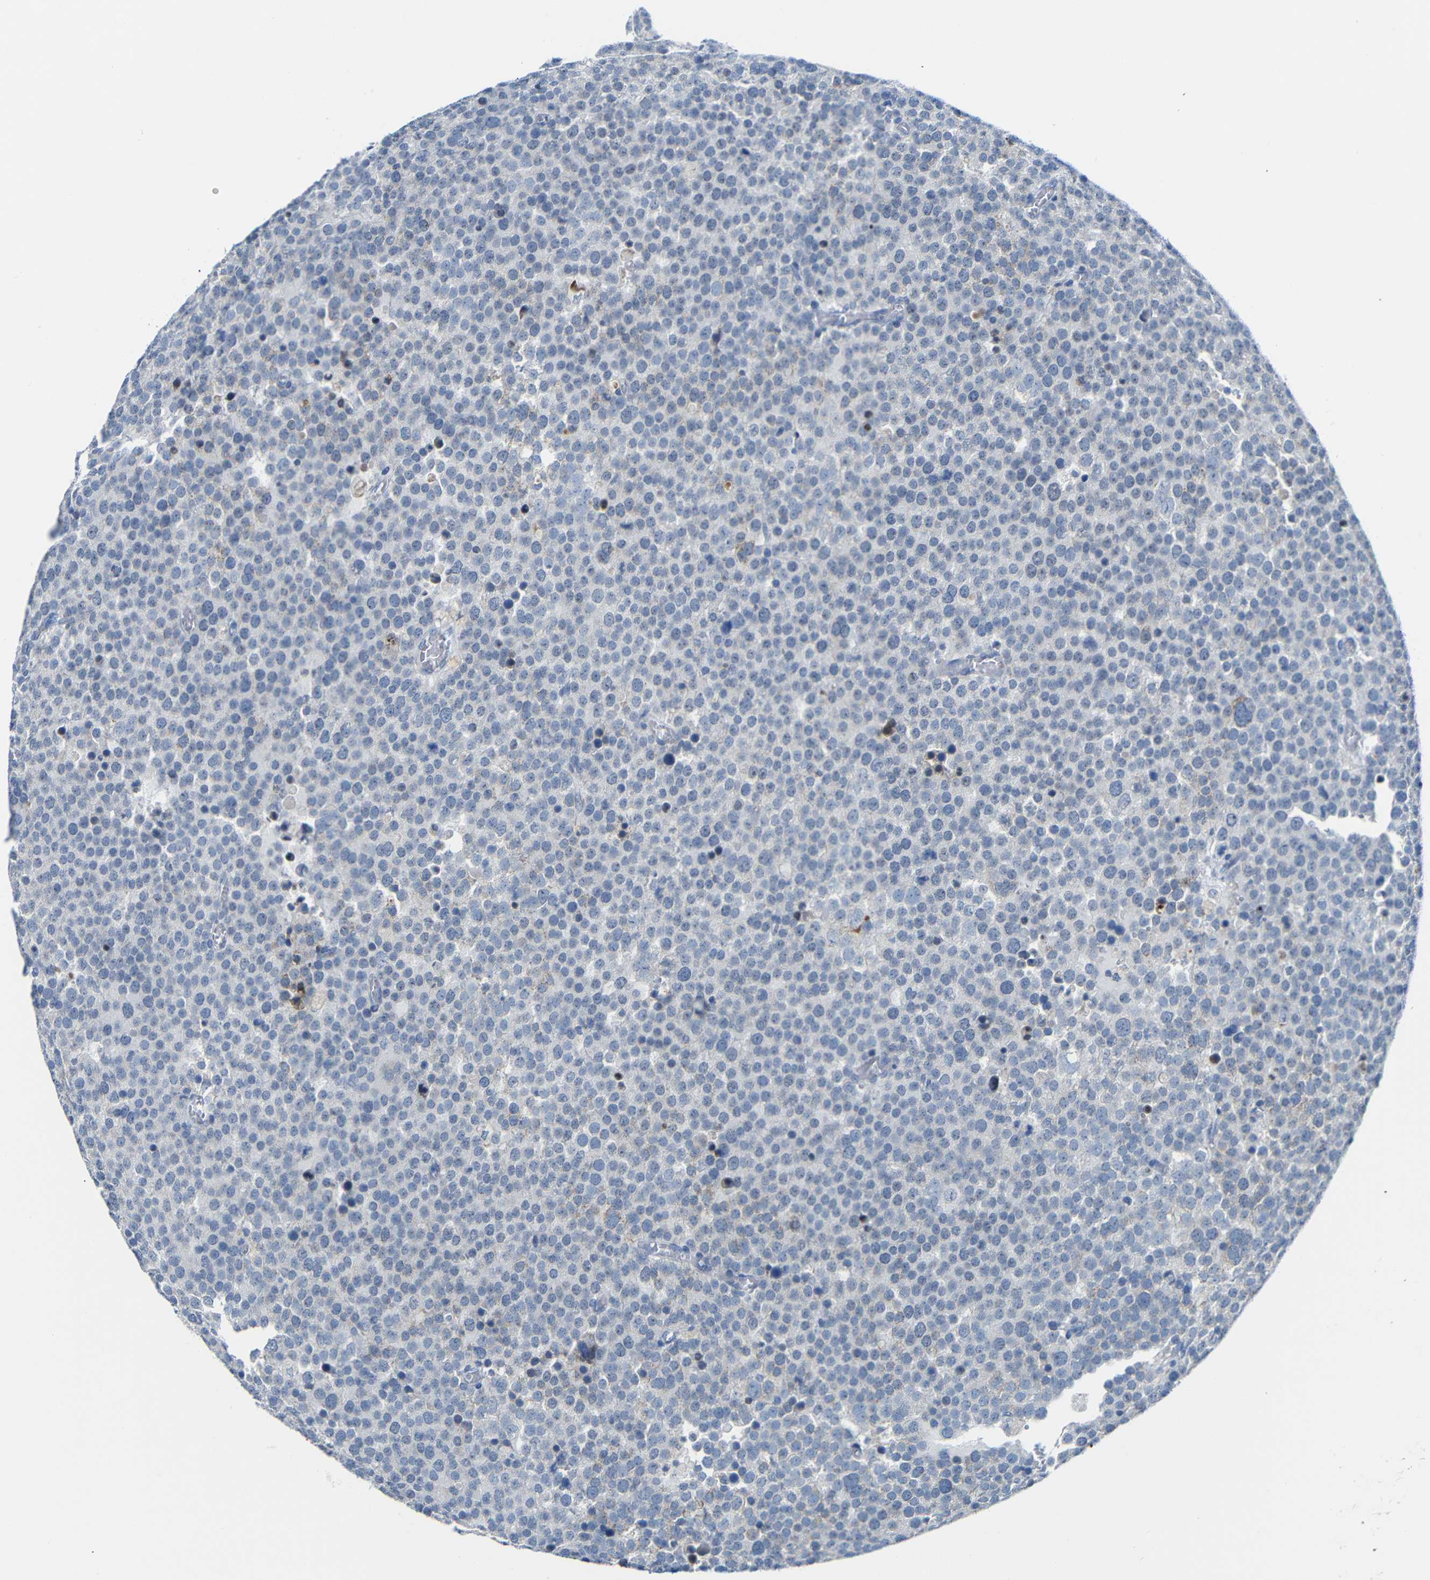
{"staining": {"intensity": "negative", "quantity": "none", "location": "none"}, "tissue": "testis cancer", "cell_type": "Tumor cells", "image_type": "cancer", "snomed": [{"axis": "morphology", "description": "Normal tissue, NOS"}, {"axis": "morphology", "description": "Seminoma, NOS"}, {"axis": "topography", "description": "Testis"}], "caption": "Image shows no protein positivity in tumor cells of seminoma (testis) tissue. (Stains: DAB IHC with hematoxylin counter stain, Microscopy: brightfield microscopy at high magnification).", "gene": "C15orf48", "patient": {"sex": "male", "age": 71}}